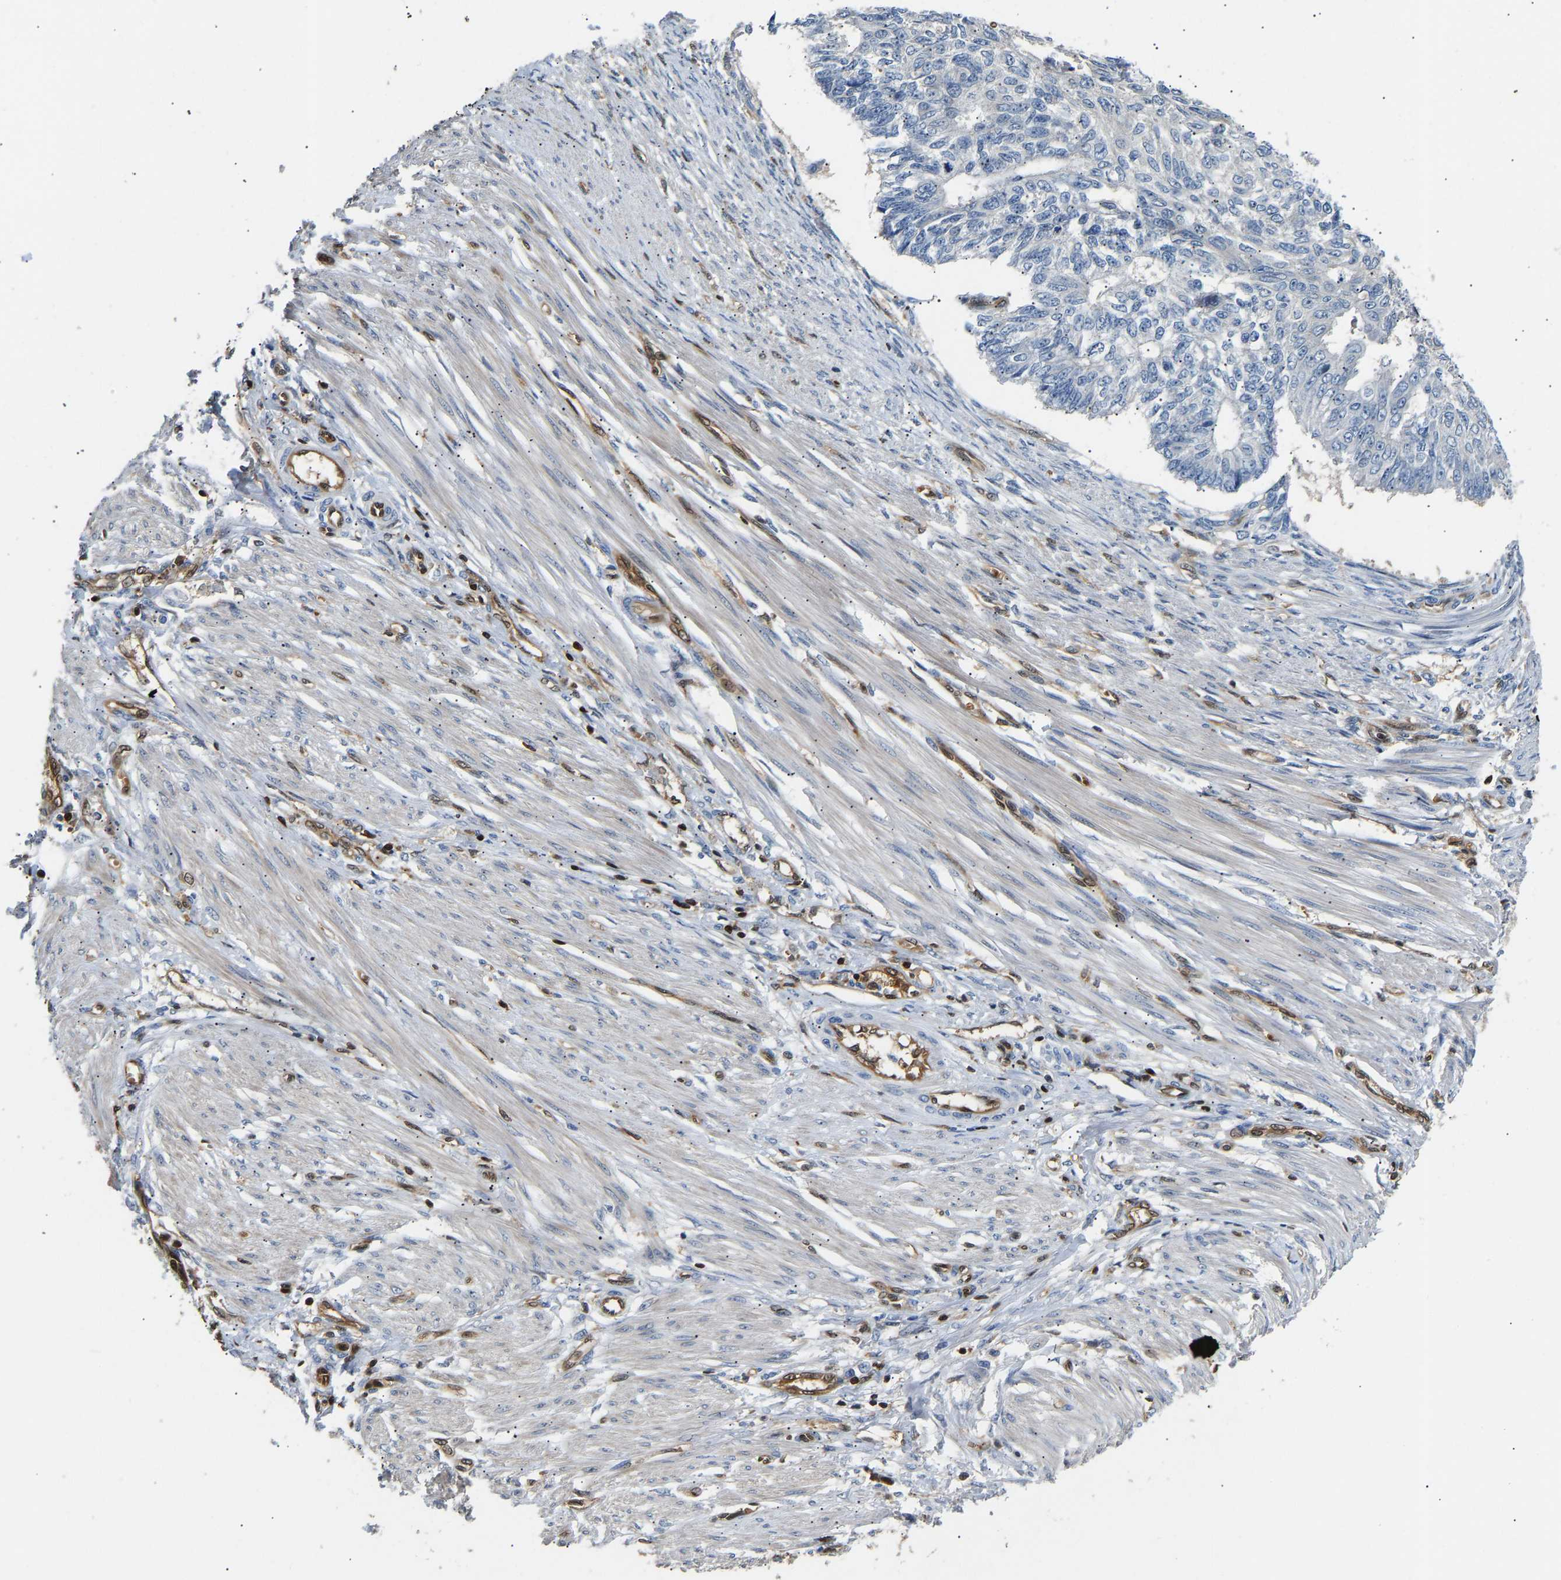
{"staining": {"intensity": "negative", "quantity": "none", "location": "none"}, "tissue": "endometrial cancer", "cell_type": "Tumor cells", "image_type": "cancer", "snomed": [{"axis": "morphology", "description": "Adenocarcinoma, NOS"}, {"axis": "topography", "description": "Endometrium"}], "caption": "This histopathology image is of endometrial adenocarcinoma stained with immunohistochemistry to label a protein in brown with the nuclei are counter-stained blue. There is no staining in tumor cells.", "gene": "GIMAP7", "patient": {"sex": "female", "age": 32}}